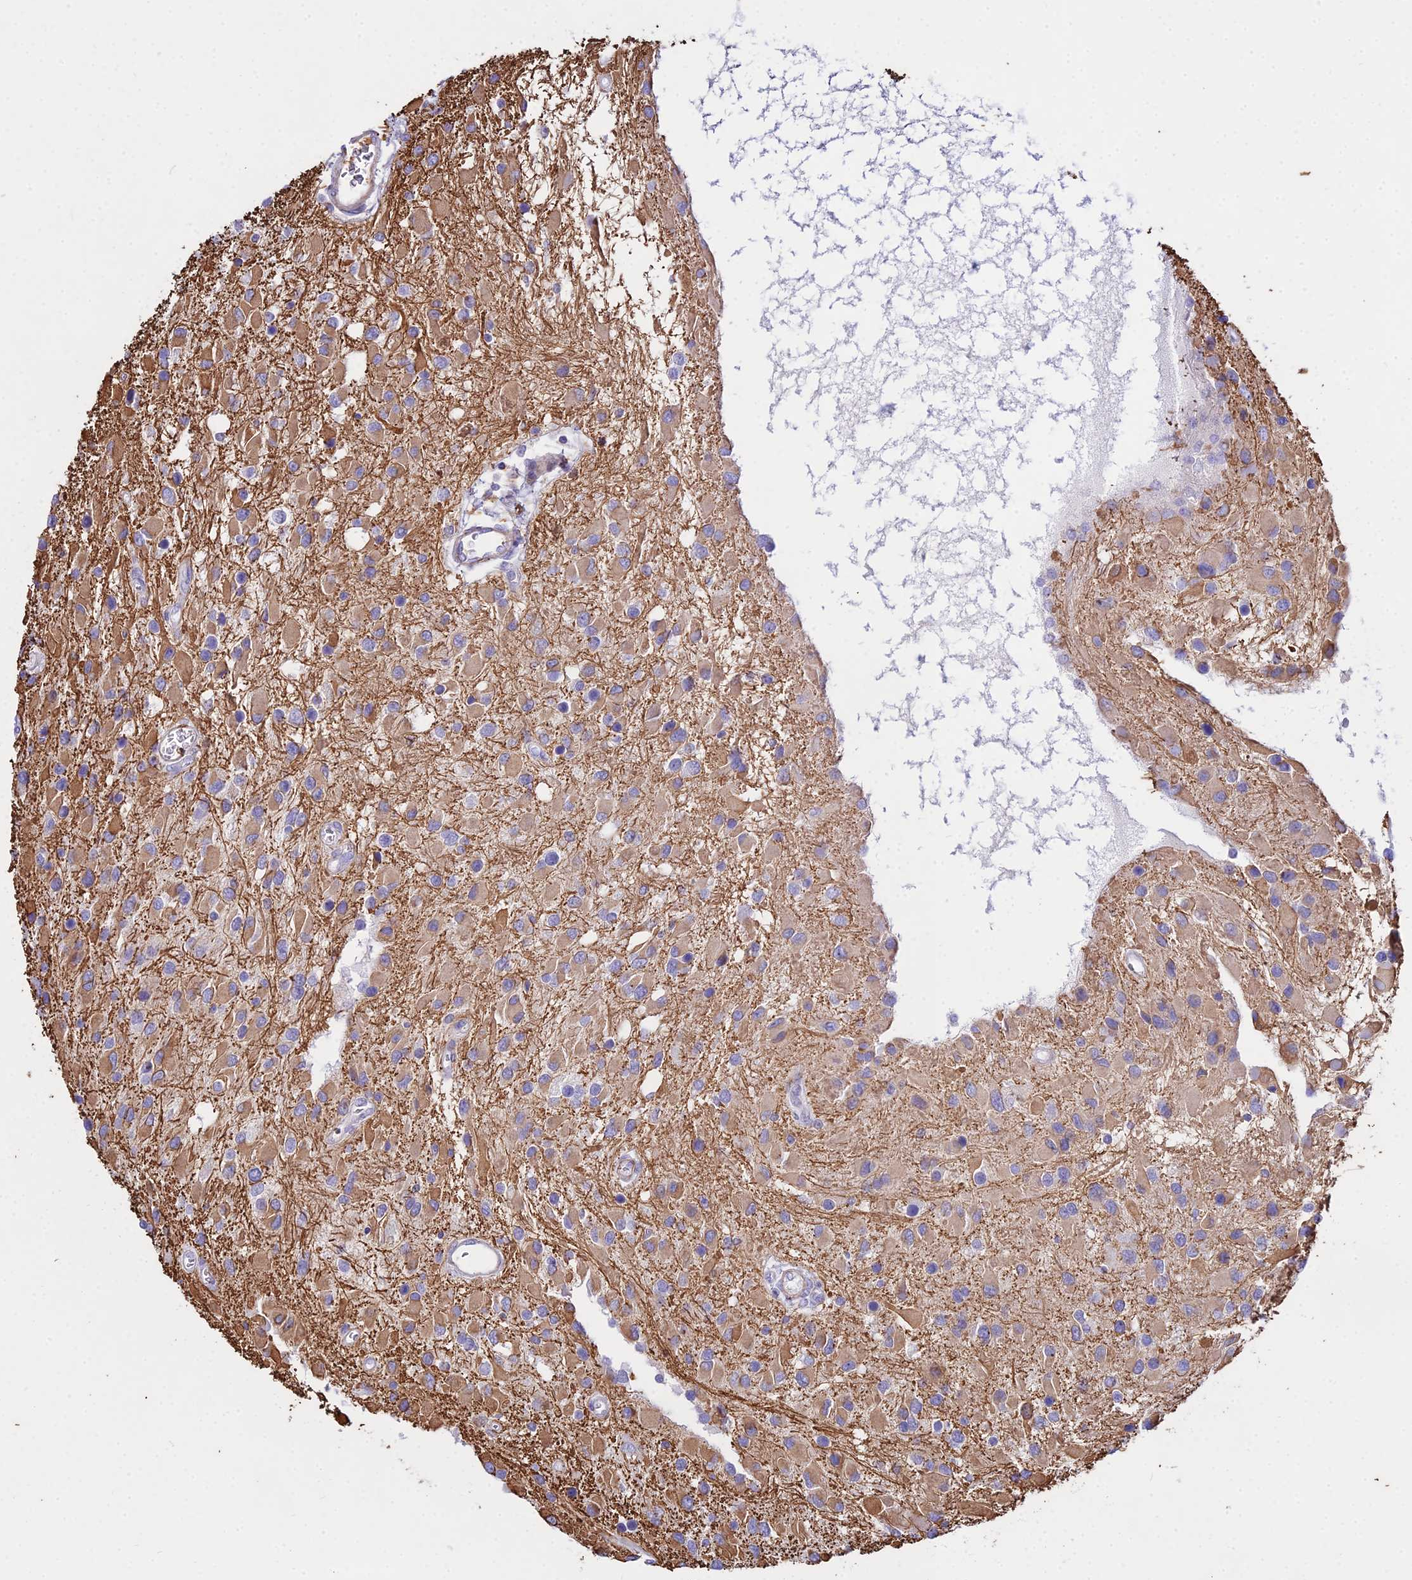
{"staining": {"intensity": "moderate", "quantity": "25%-75%", "location": "cytoplasmic/membranous"}, "tissue": "glioma", "cell_type": "Tumor cells", "image_type": "cancer", "snomed": [{"axis": "morphology", "description": "Glioma, malignant, High grade"}, {"axis": "topography", "description": "Brain"}], "caption": "IHC of human malignant glioma (high-grade) exhibits medium levels of moderate cytoplasmic/membranous positivity in approximately 25%-75% of tumor cells.", "gene": "DLX1", "patient": {"sex": "male", "age": 53}}